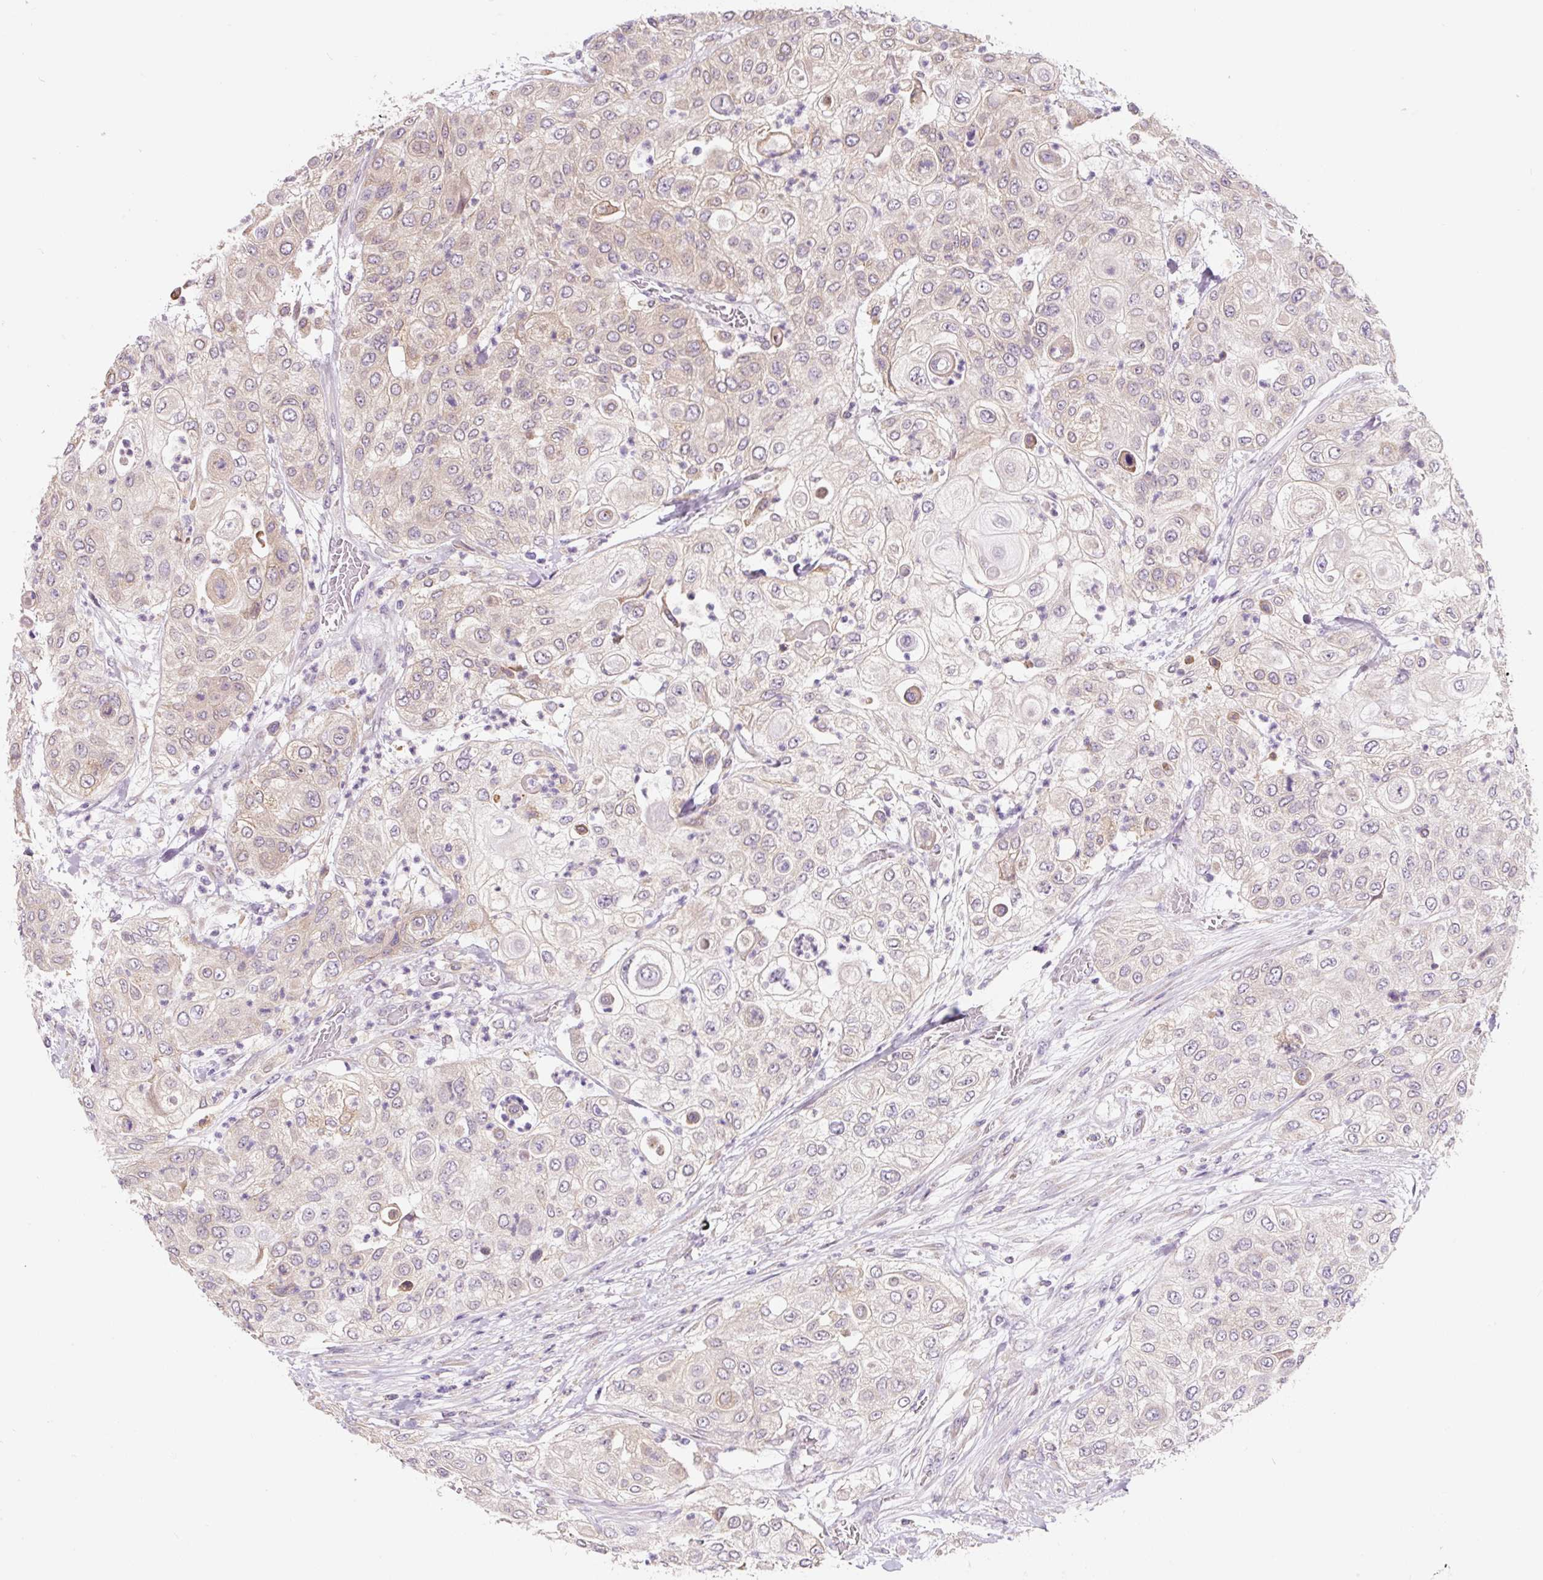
{"staining": {"intensity": "negative", "quantity": "none", "location": "none"}, "tissue": "urothelial cancer", "cell_type": "Tumor cells", "image_type": "cancer", "snomed": [{"axis": "morphology", "description": "Urothelial carcinoma, High grade"}, {"axis": "topography", "description": "Urinary bladder"}], "caption": "An immunohistochemistry (IHC) histopathology image of urothelial cancer is shown. There is no staining in tumor cells of urothelial cancer.", "gene": "ASRGL1", "patient": {"sex": "female", "age": 79}}